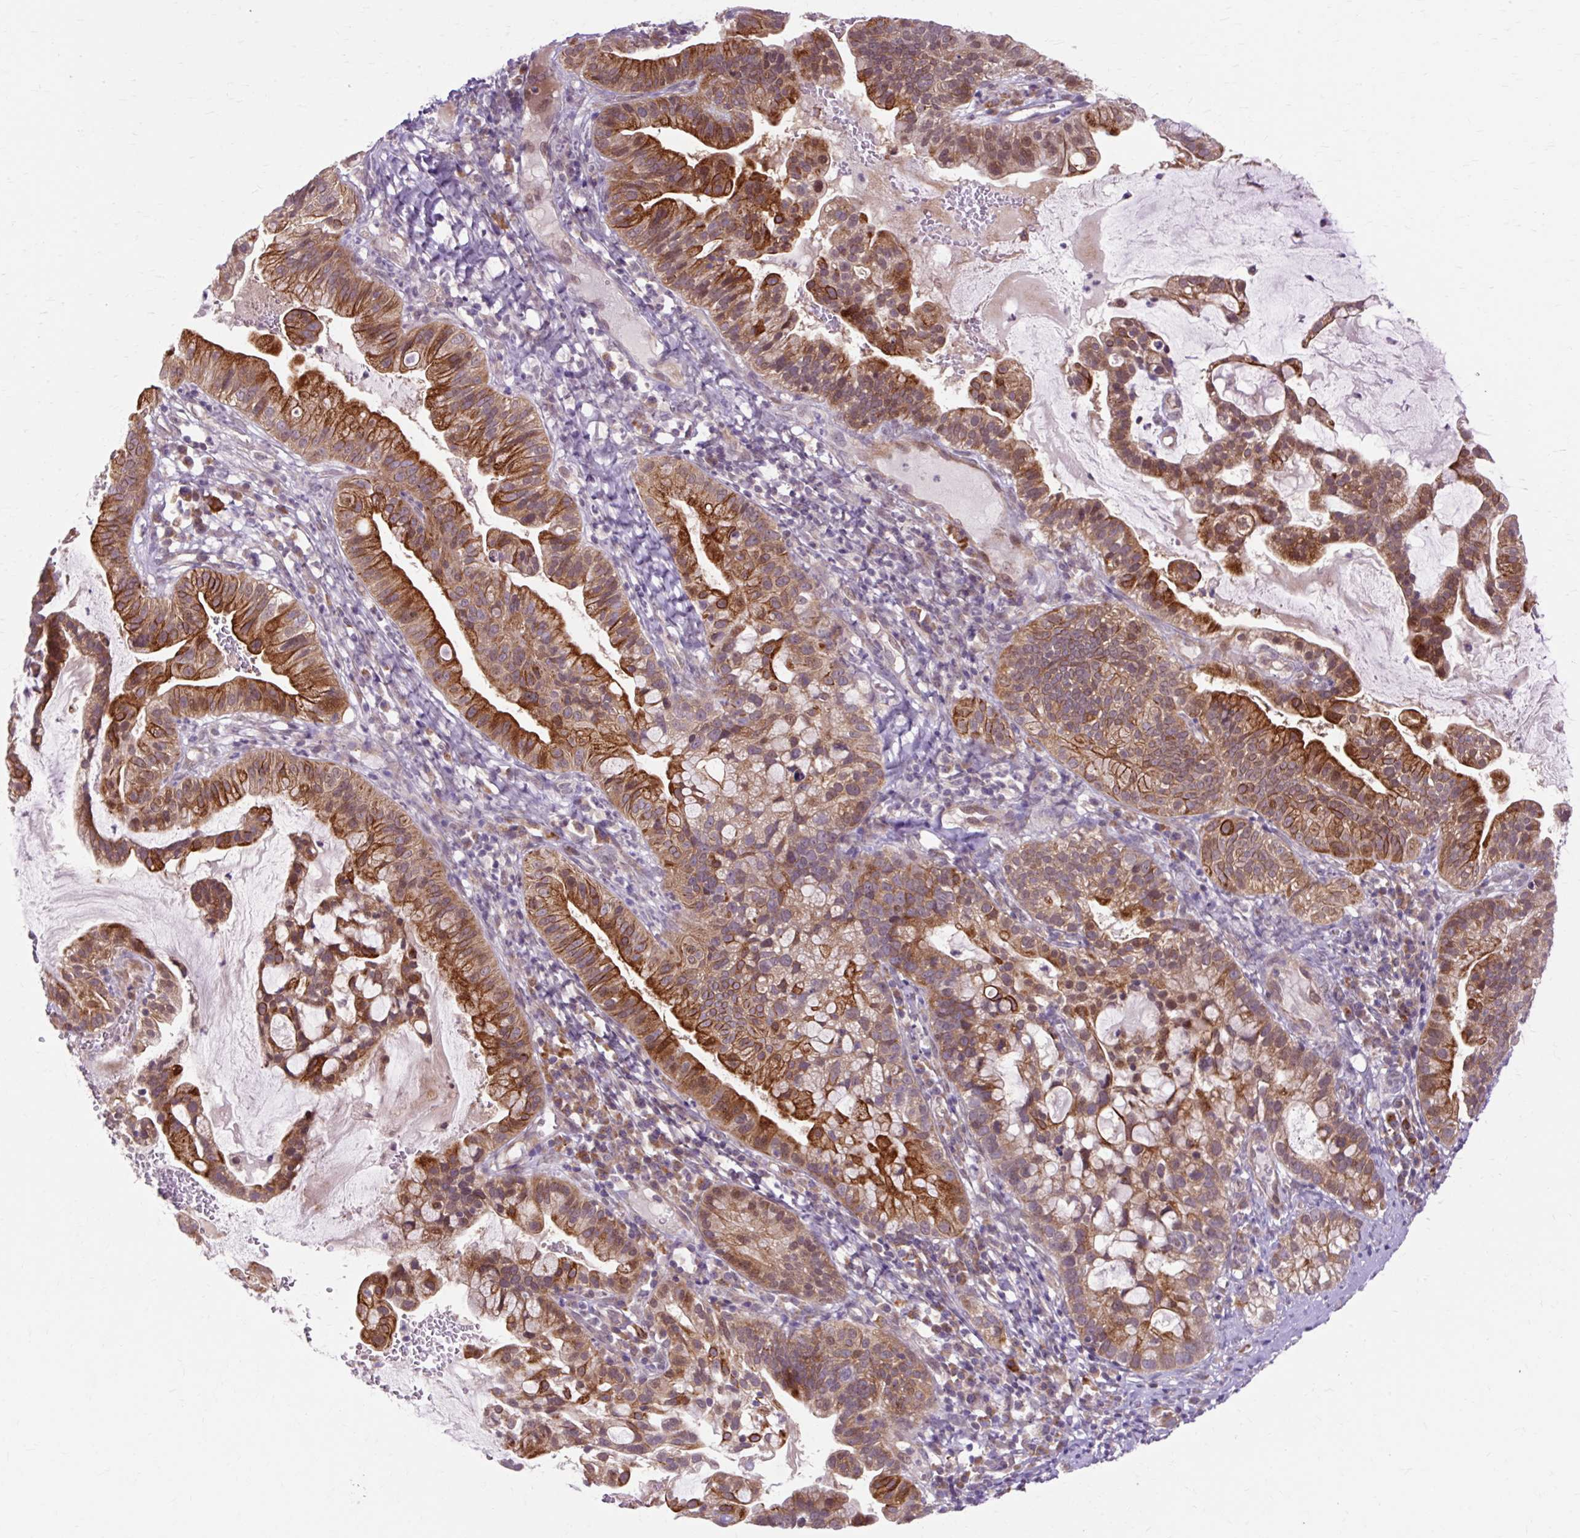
{"staining": {"intensity": "strong", "quantity": ">75%", "location": "cytoplasmic/membranous"}, "tissue": "cervical cancer", "cell_type": "Tumor cells", "image_type": "cancer", "snomed": [{"axis": "morphology", "description": "Adenocarcinoma, NOS"}, {"axis": "topography", "description": "Cervix"}], "caption": "Strong cytoplasmic/membranous expression for a protein is seen in about >75% of tumor cells of cervical cancer using immunohistochemistry (IHC).", "gene": "GEMIN2", "patient": {"sex": "female", "age": 41}}